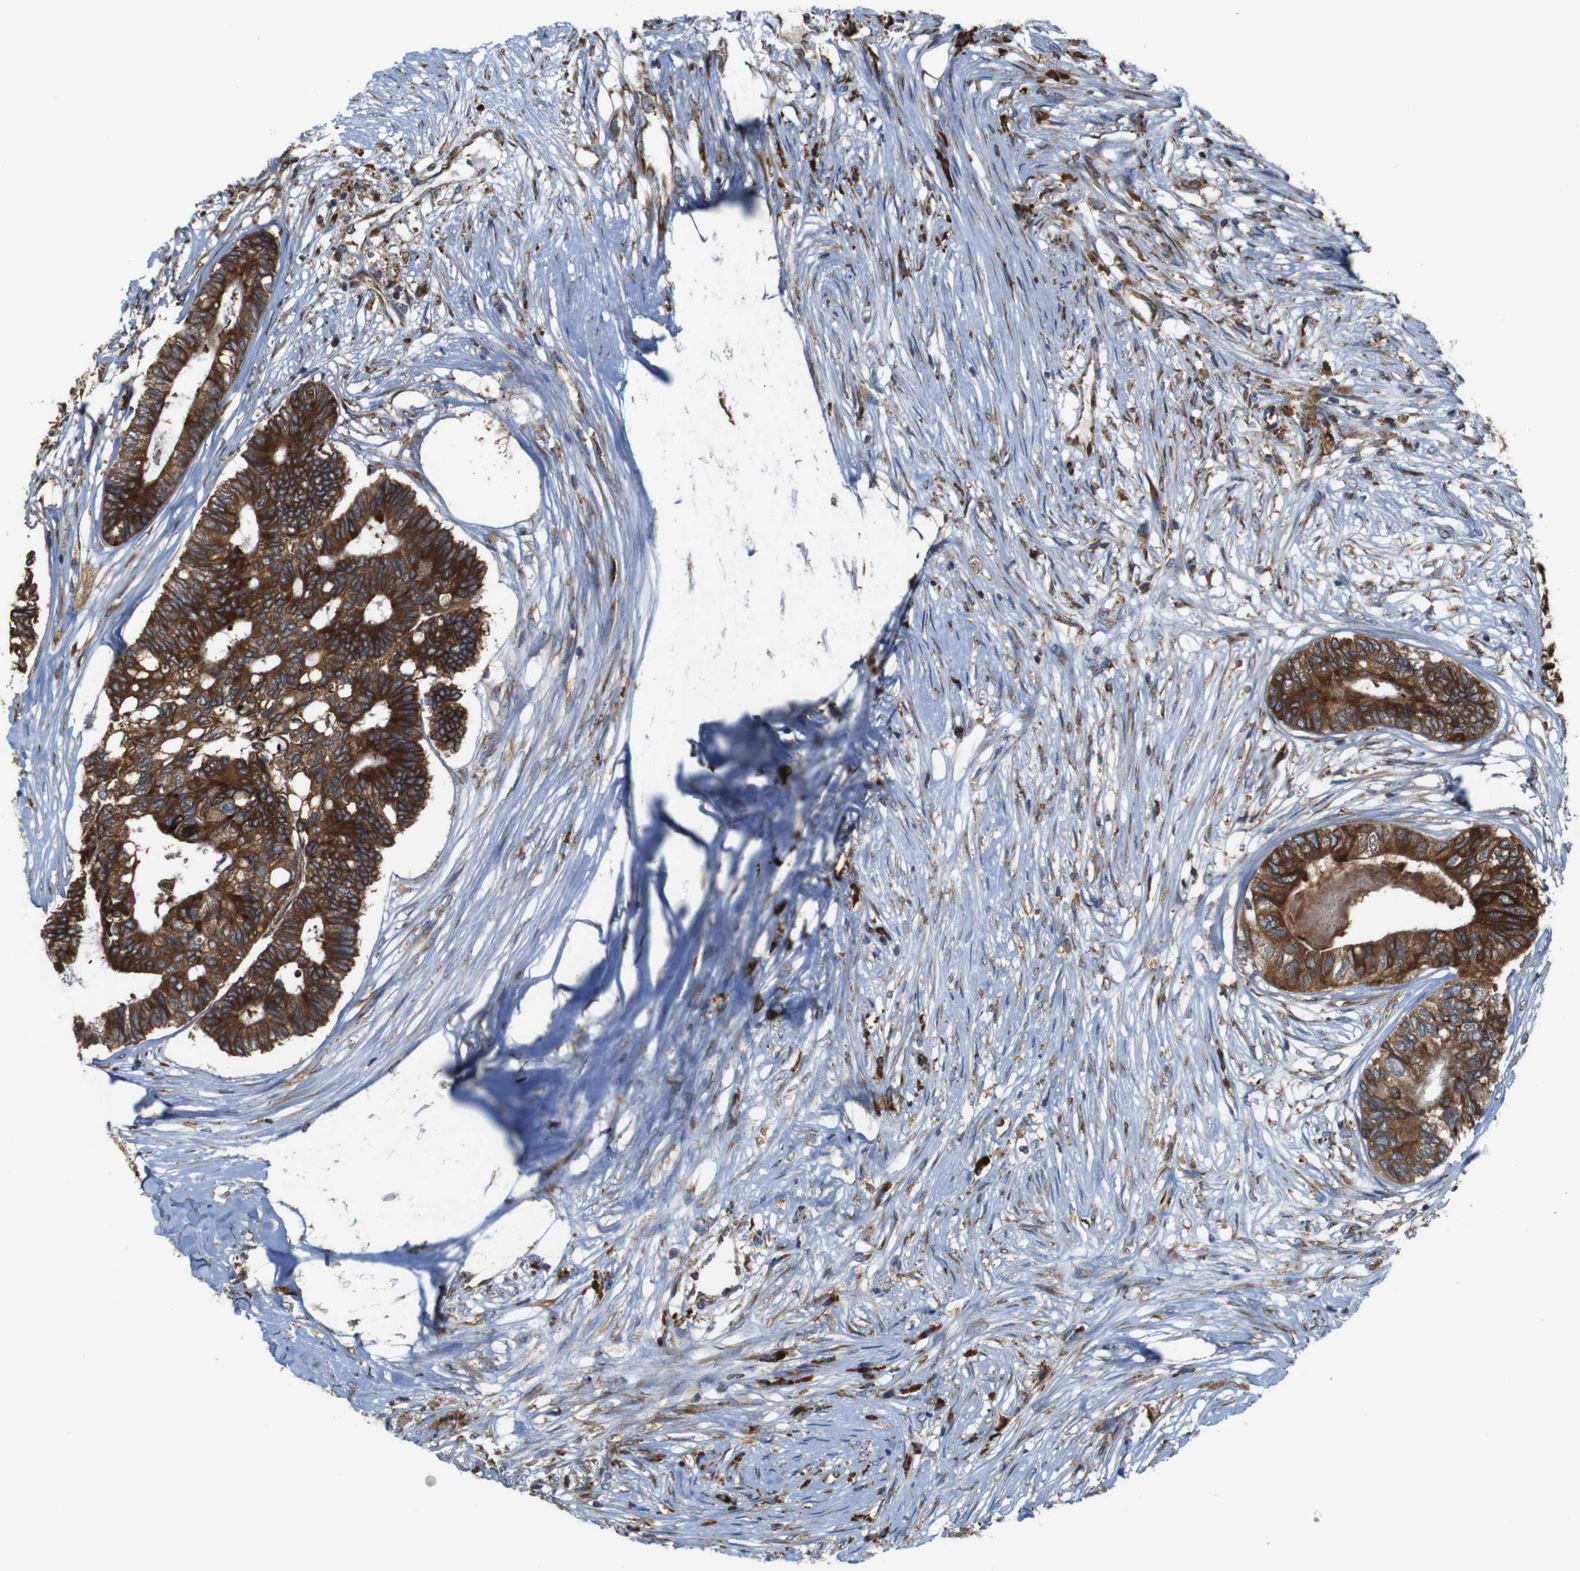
{"staining": {"intensity": "strong", "quantity": ">75%", "location": "cytoplasmic/membranous"}, "tissue": "colorectal cancer", "cell_type": "Tumor cells", "image_type": "cancer", "snomed": [{"axis": "morphology", "description": "Adenocarcinoma, NOS"}, {"axis": "topography", "description": "Rectum"}], "caption": "Protein staining of colorectal cancer (adenocarcinoma) tissue shows strong cytoplasmic/membranous staining in approximately >75% of tumor cells.", "gene": "UGGT1", "patient": {"sex": "male", "age": 63}}